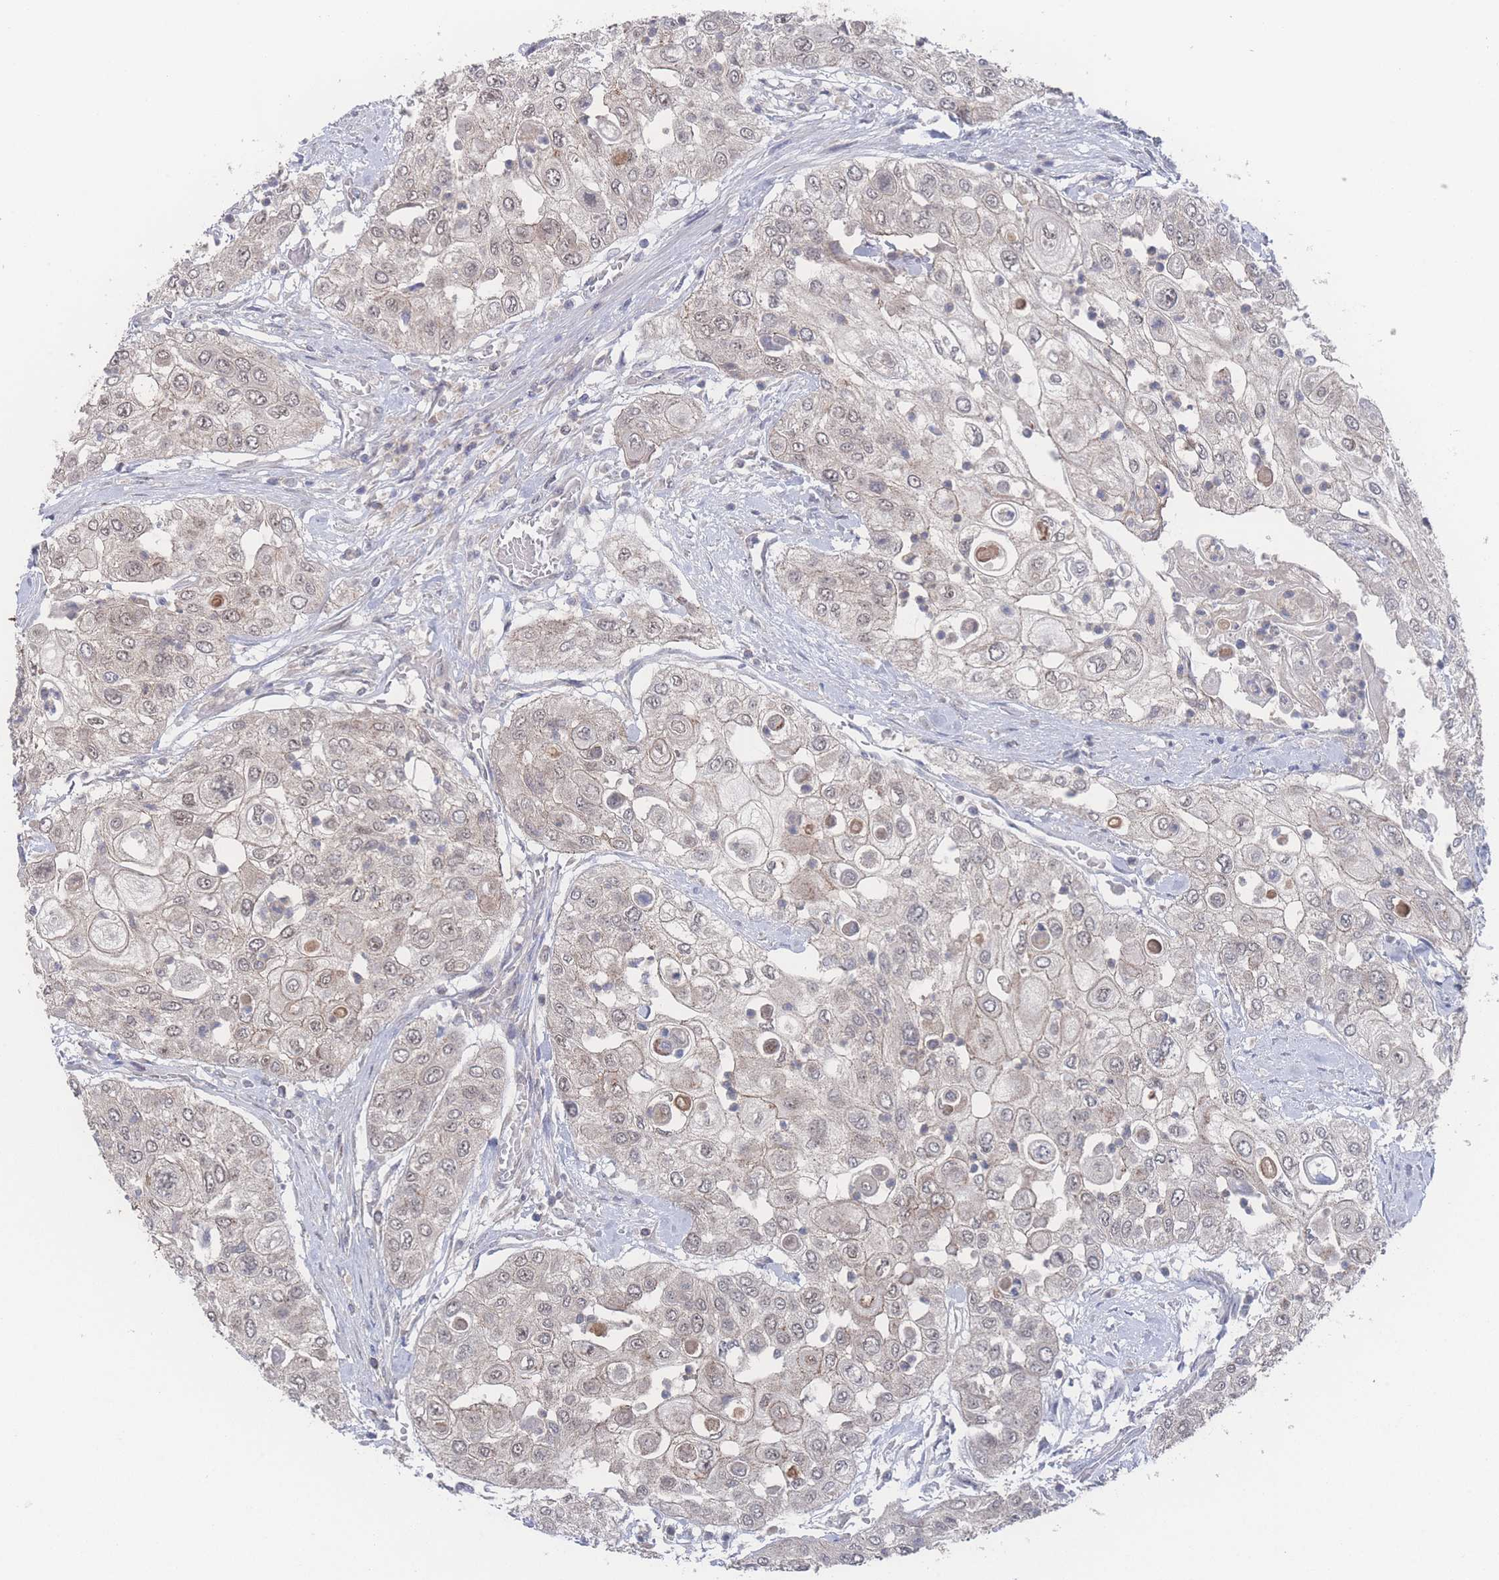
{"staining": {"intensity": "weak", "quantity": "25%-75%", "location": "cytoplasmic/membranous,nuclear"}, "tissue": "urothelial cancer", "cell_type": "Tumor cells", "image_type": "cancer", "snomed": [{"axis": "morphology", "description": "Urothelial carcinoma, High grade"}, {"axis": "topography", "description": "Urinary bladder"}], "caption": "IHC photomicrograph of urothelial cancer stained for a protein (brown), which shows low levels of weak cytoplasmic/membranous and nuclear positivity in approximately 25%-75% of tumor cells.", "gene": "NBEAL1", "patient": {"sex": "female", "age": 79}}